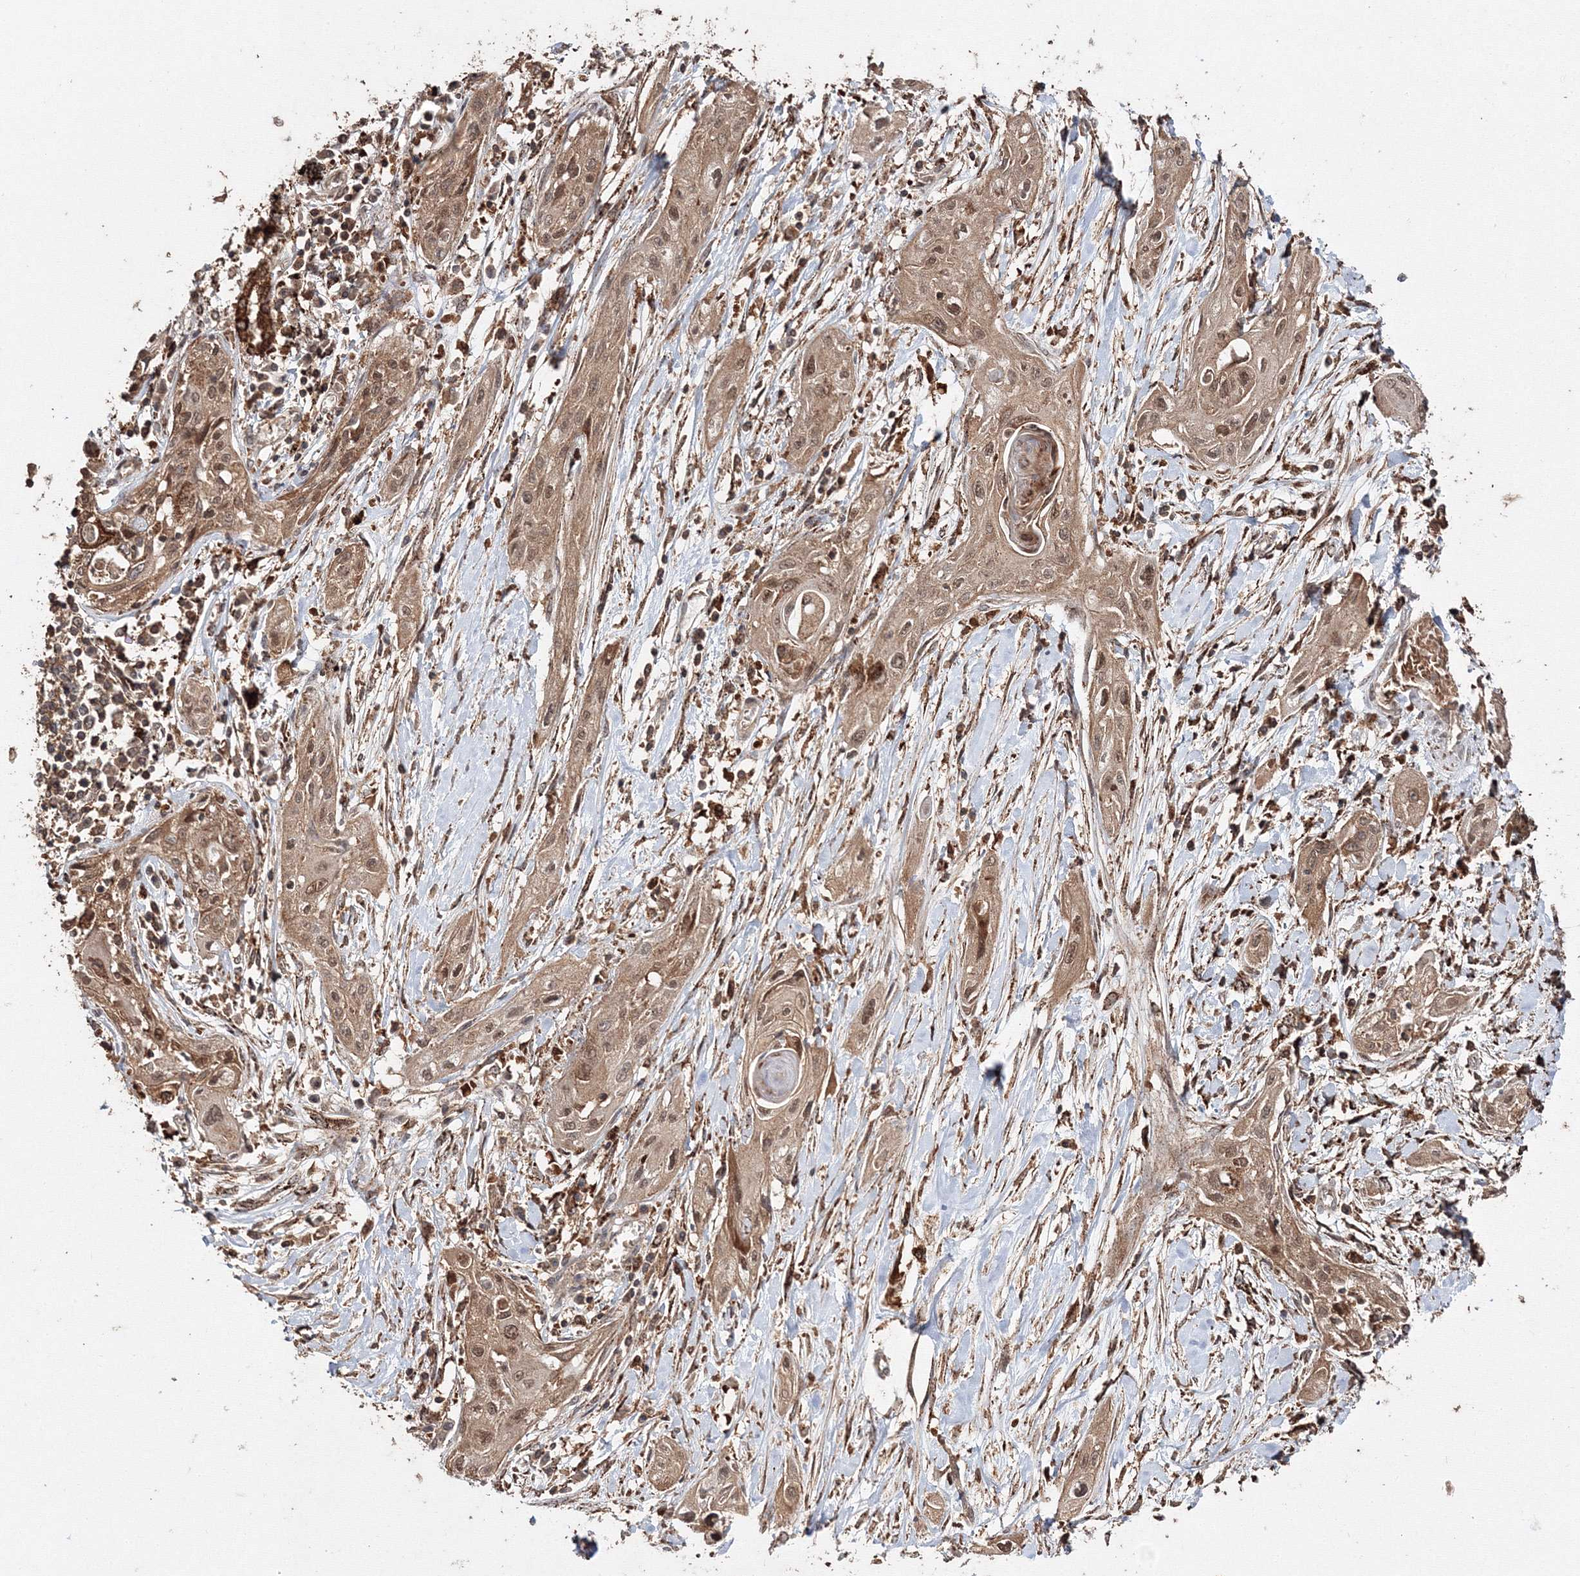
{"staining": {"intensity": "moderate", "quantity": ">75%", "location": "cytoplasmic/membranous,nuclear"}, "tissue": "lung cancer", "cell_type": "Tumor cells", "image_type": "cancer", "snomed": [{"axis": "morphology", "description": "Squamous cell carcinoma, NOS"}, {"axis": "topography", "description": "Lung"}], "caption": "The histopathology image displays staining of squamous cell carcinoma (lung), revealing moderate cytoplasmic/membranous and nuclear protein staining (brown color) within tumor cells.", "gene": "DDO", "patient": {"sex": "female", "age": 47}}